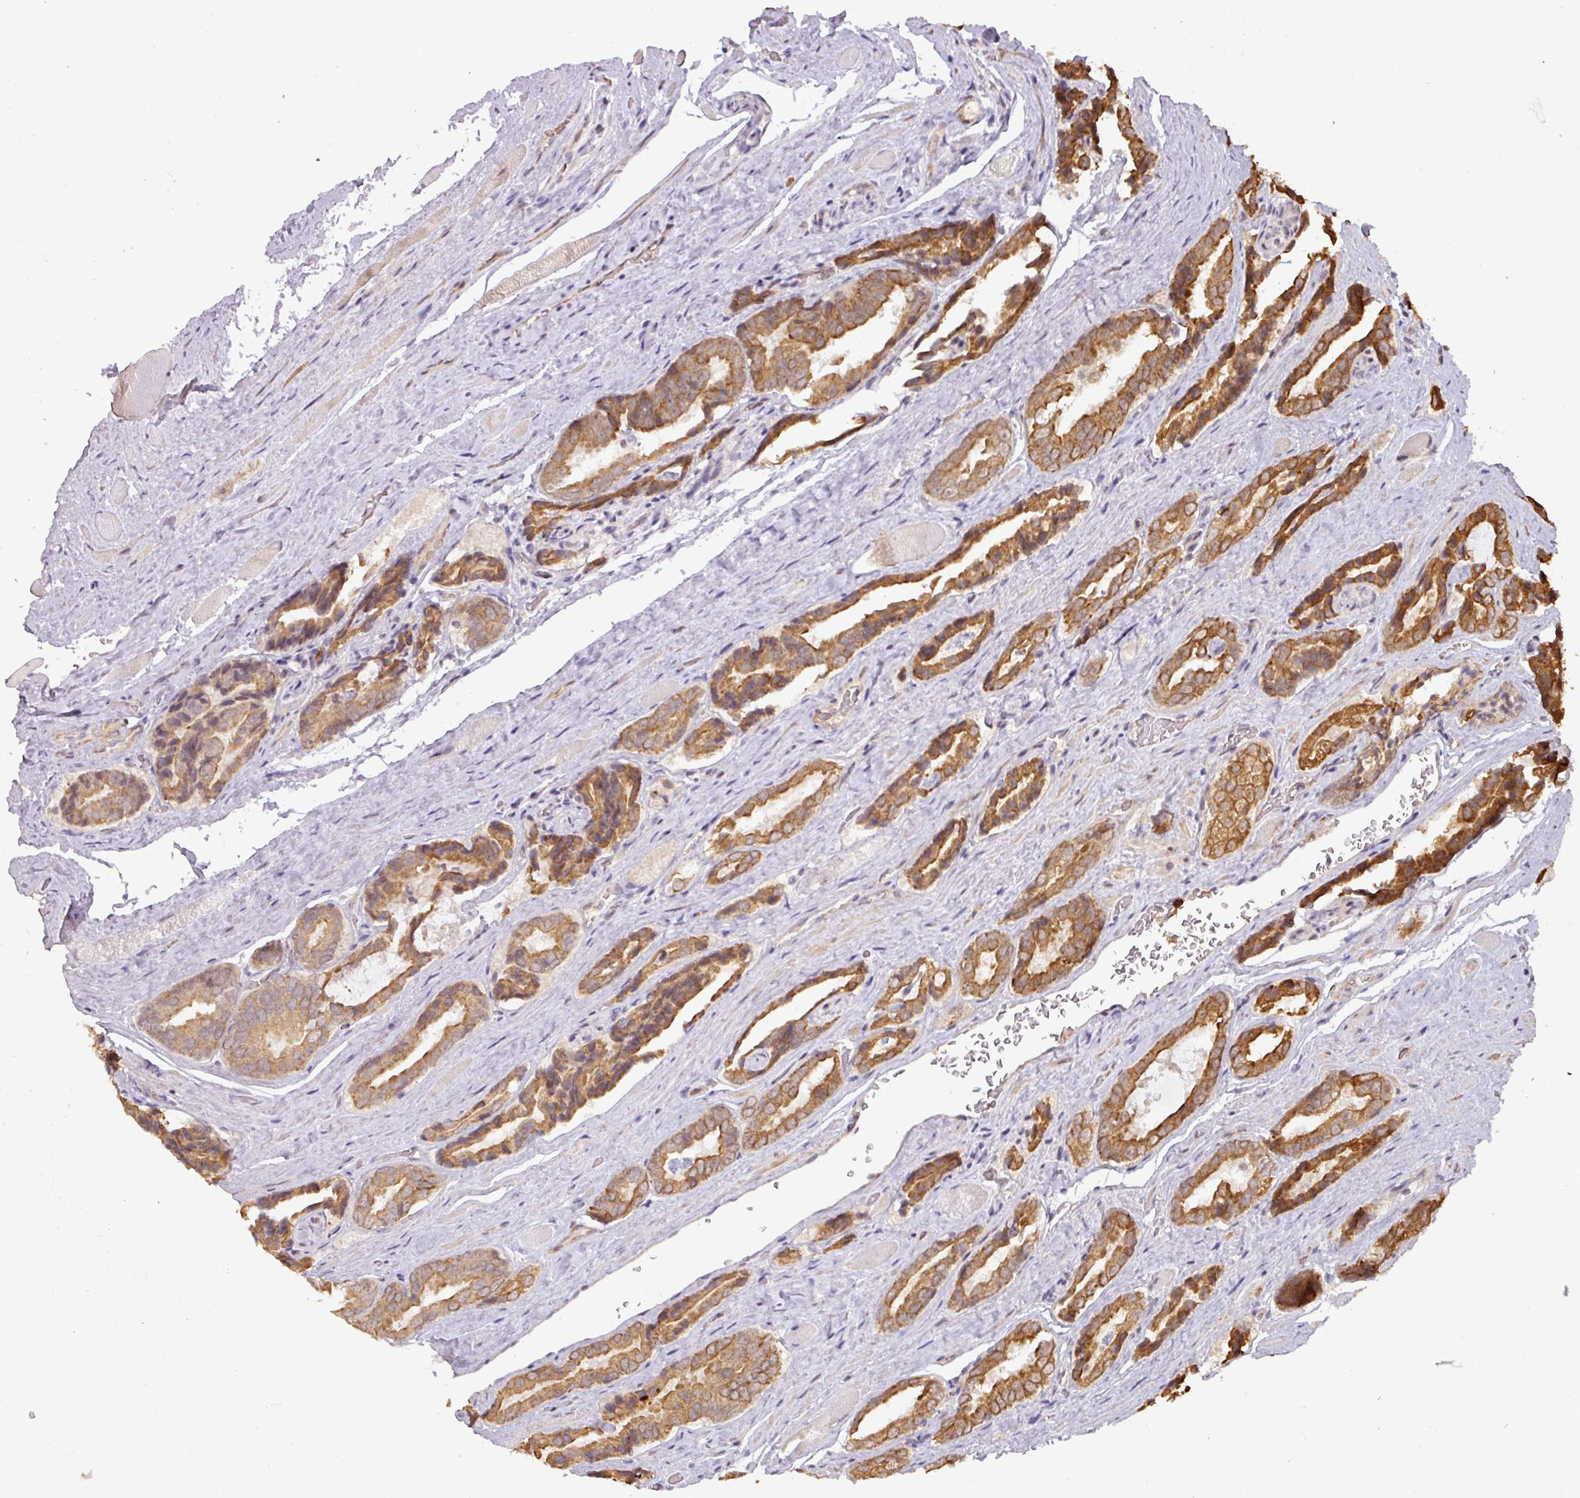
{"staining": {"intensity": "moderate", "quantity": ">75%", "location": "cytoplasmic/membranous"}, "tissue": "prostate cancer", "cell_type": "Tumor cells", "image_type": "cancer", "snomed": [{"axis": "morphology", "description": "Adenocarcinoma, High grade"}, {"axis": "topography", "description": "Prostate"}], "caption": "The immunohistochemical stain labels moderate cytoplasmic/membranous staining in tumor cells of adenocarcinoma (high-grade) (prostate) tissue.", "gene": "GTF2H3", "patient": {"sex": "male", "age": 72}}